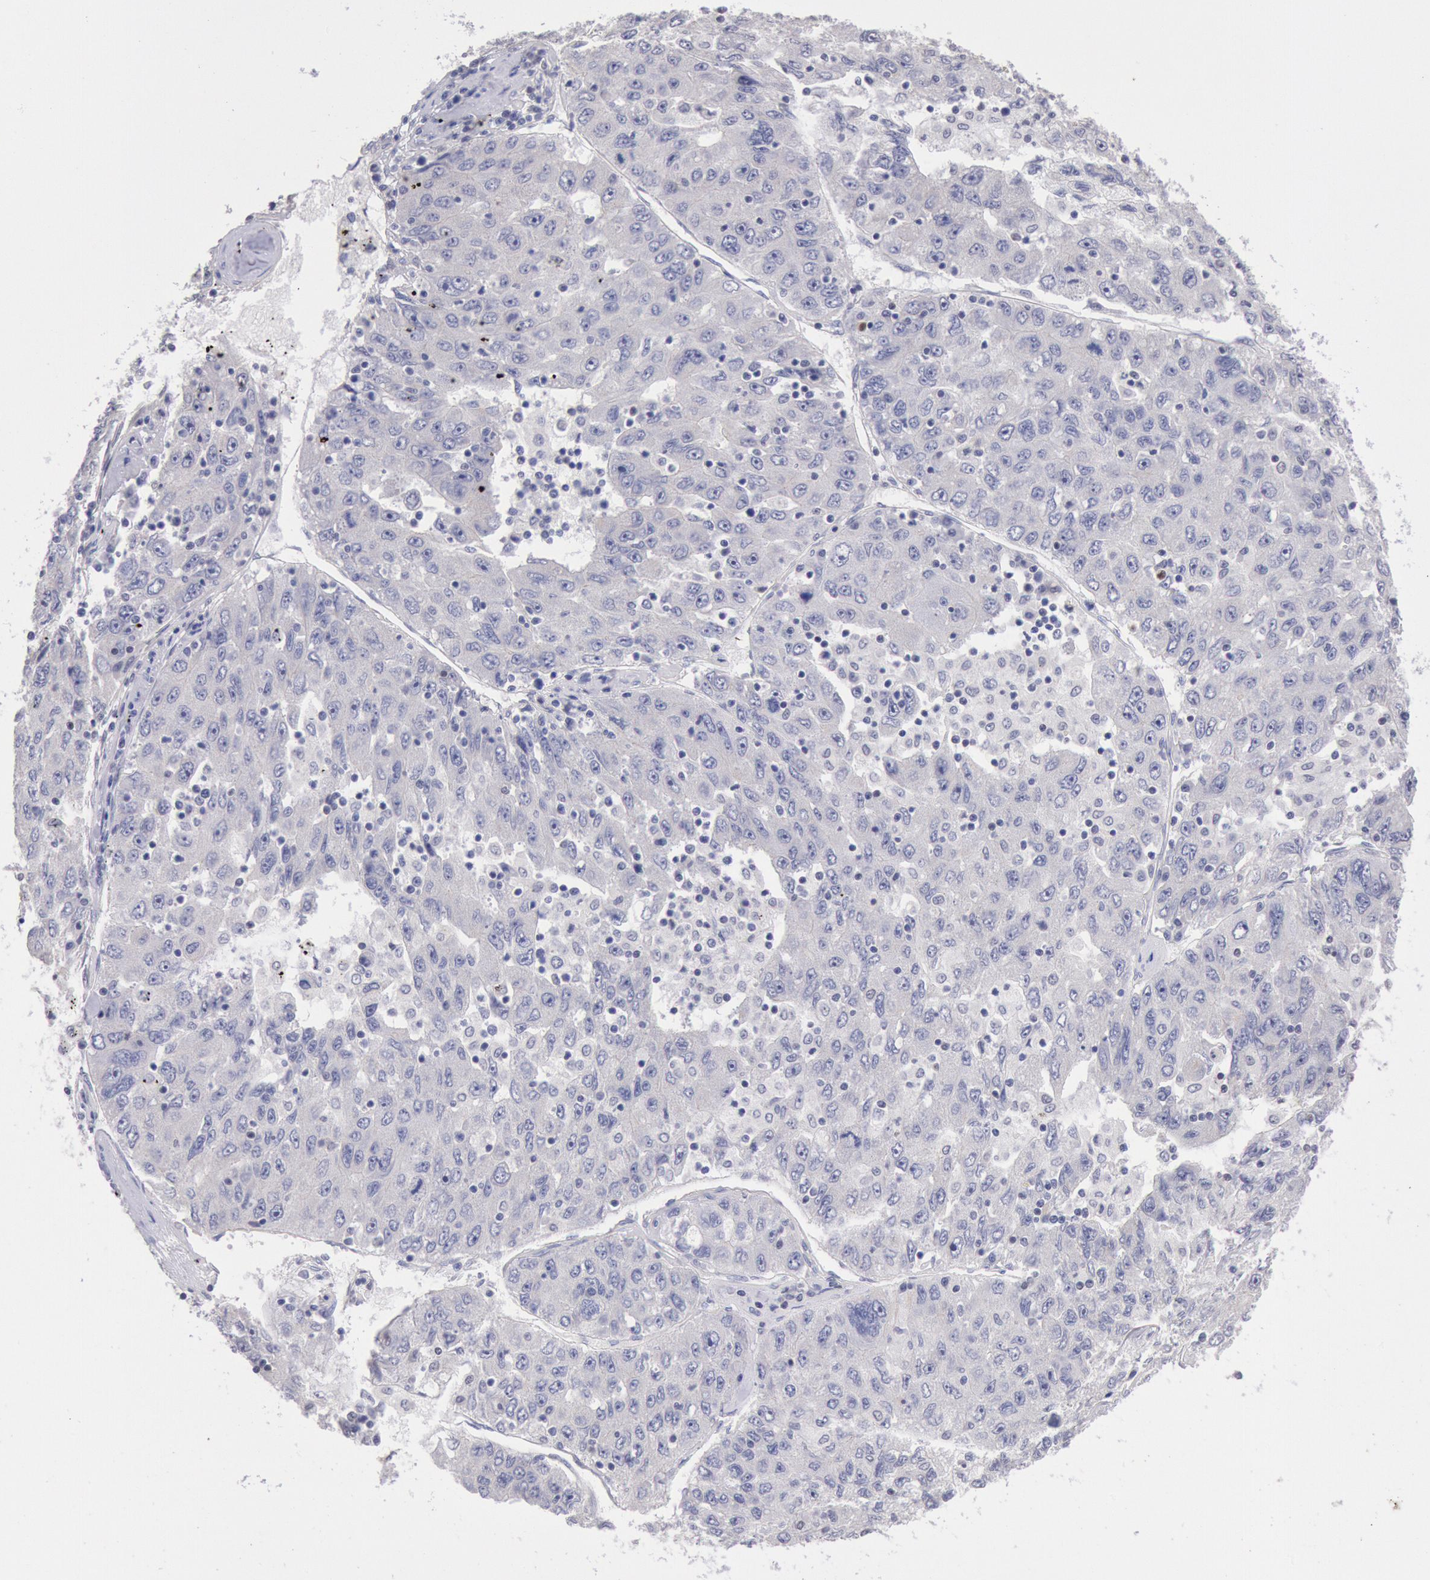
{"staining": {"intensity": "negative", "quantity": "none", "location": "none"}, "tissue": "liver cancer", "cell_type": "Tumor cells", "image_type": "cancer", "snomed": [{"axis": "morphology", "description": "Carcinoma, Hepatocellular, NOS"}, {"axis": "topography", "description": "Liver"}], "caption": "Tumor cells are negative for protein expression in human liver hepatocellular carcinoma.", "gene": "RPS6KA5", "patient": {"sex": "male", "age": 49}}